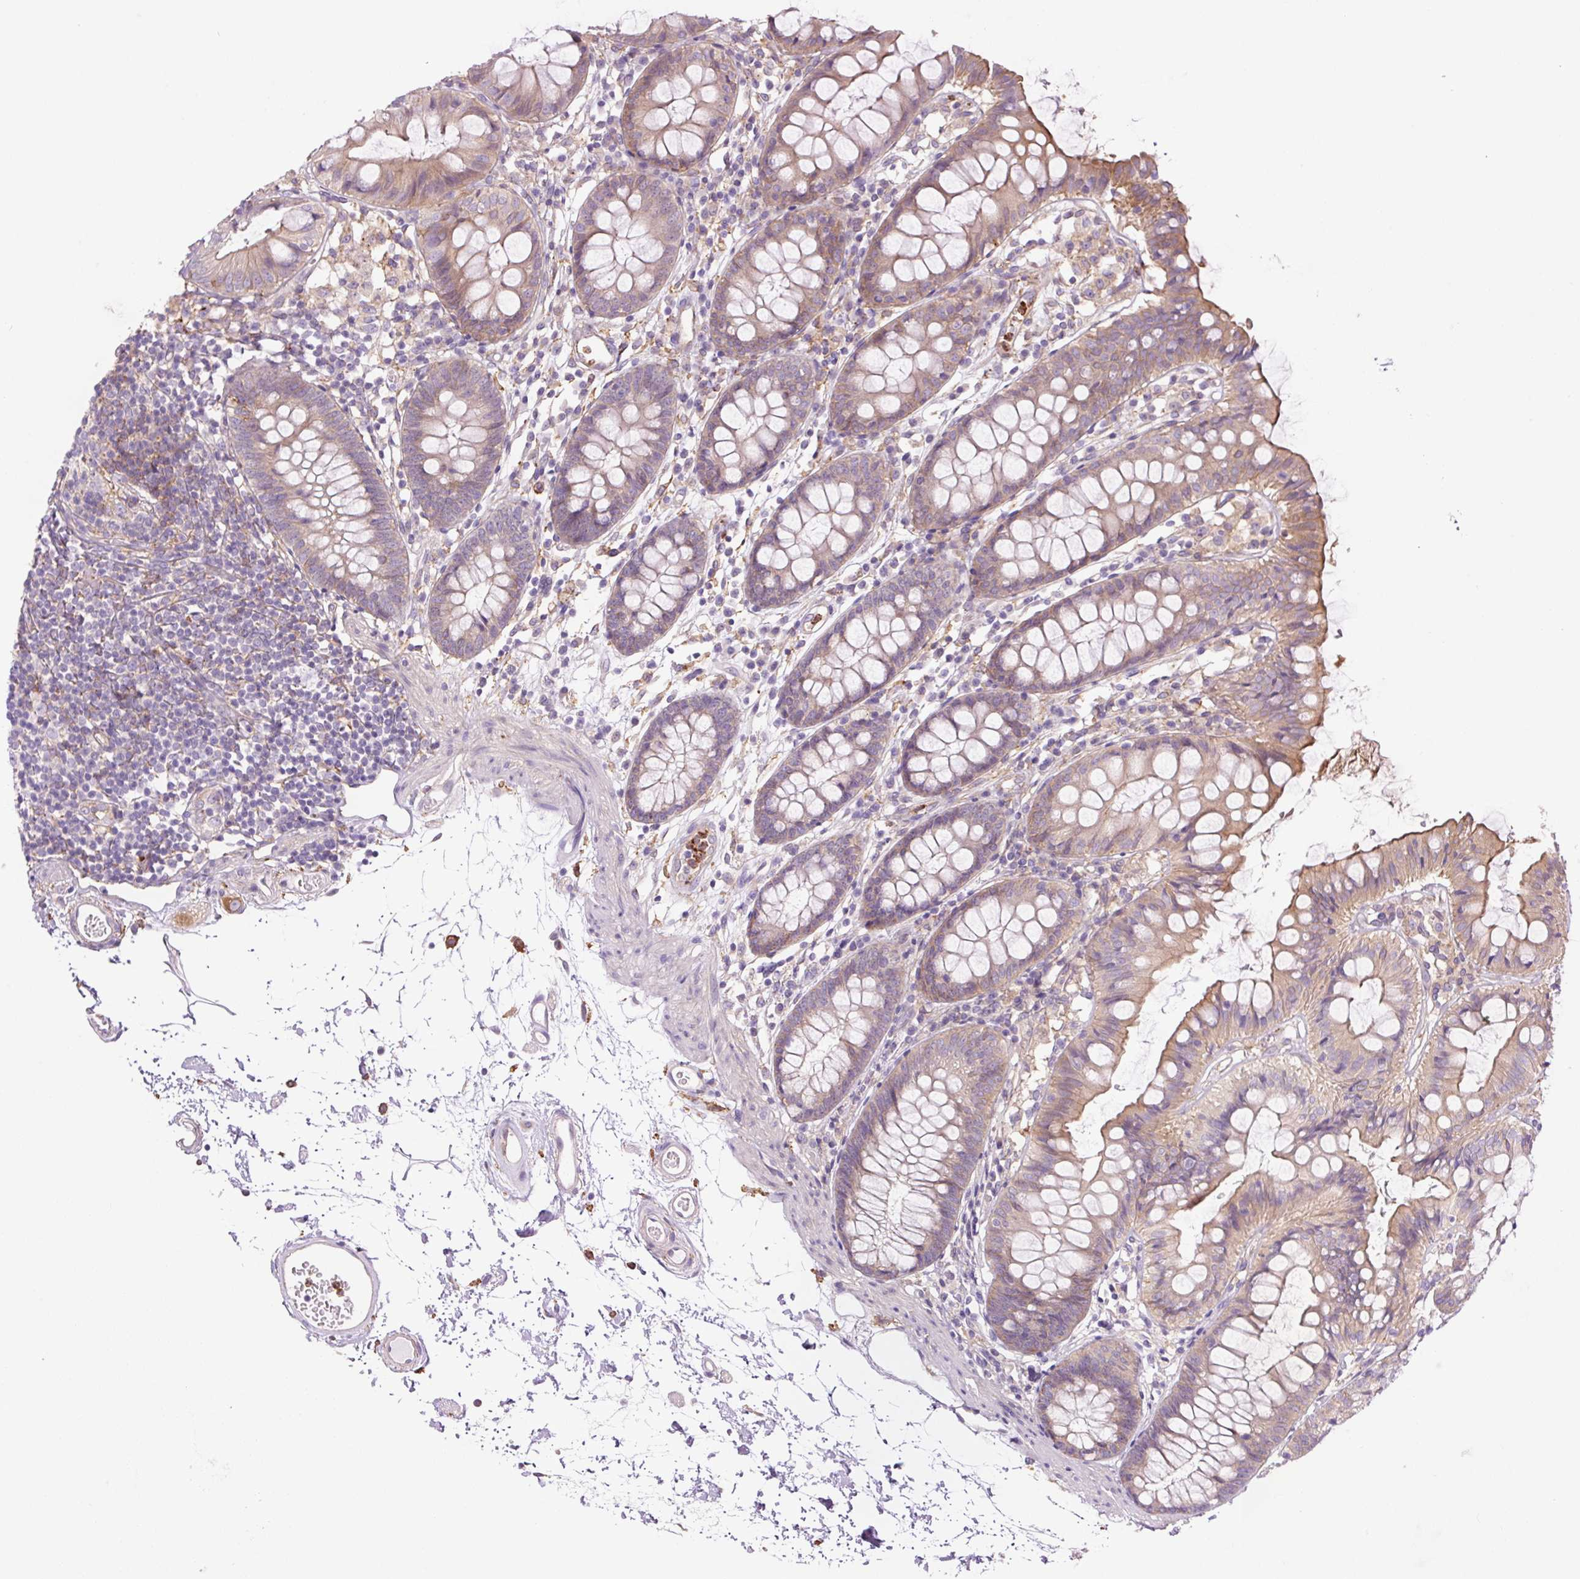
{"staining": {"intensity": "negative", "quantity": "none", "location": "none"}, "tissue": "colon", "cell_type": "Endothelial cells", "image_type": "normal", "snomed": [{"axis": "morphology", "description": "Normal tissue, NOS"}, {"axis": "topography", "description": "Colon"}], "caption": "Immunohistochemistry (IHC) of benign human colon displays no expression in endothelial cells.", "gene": "SH2D6", "patient": {"sex": "female", "age": 84}}